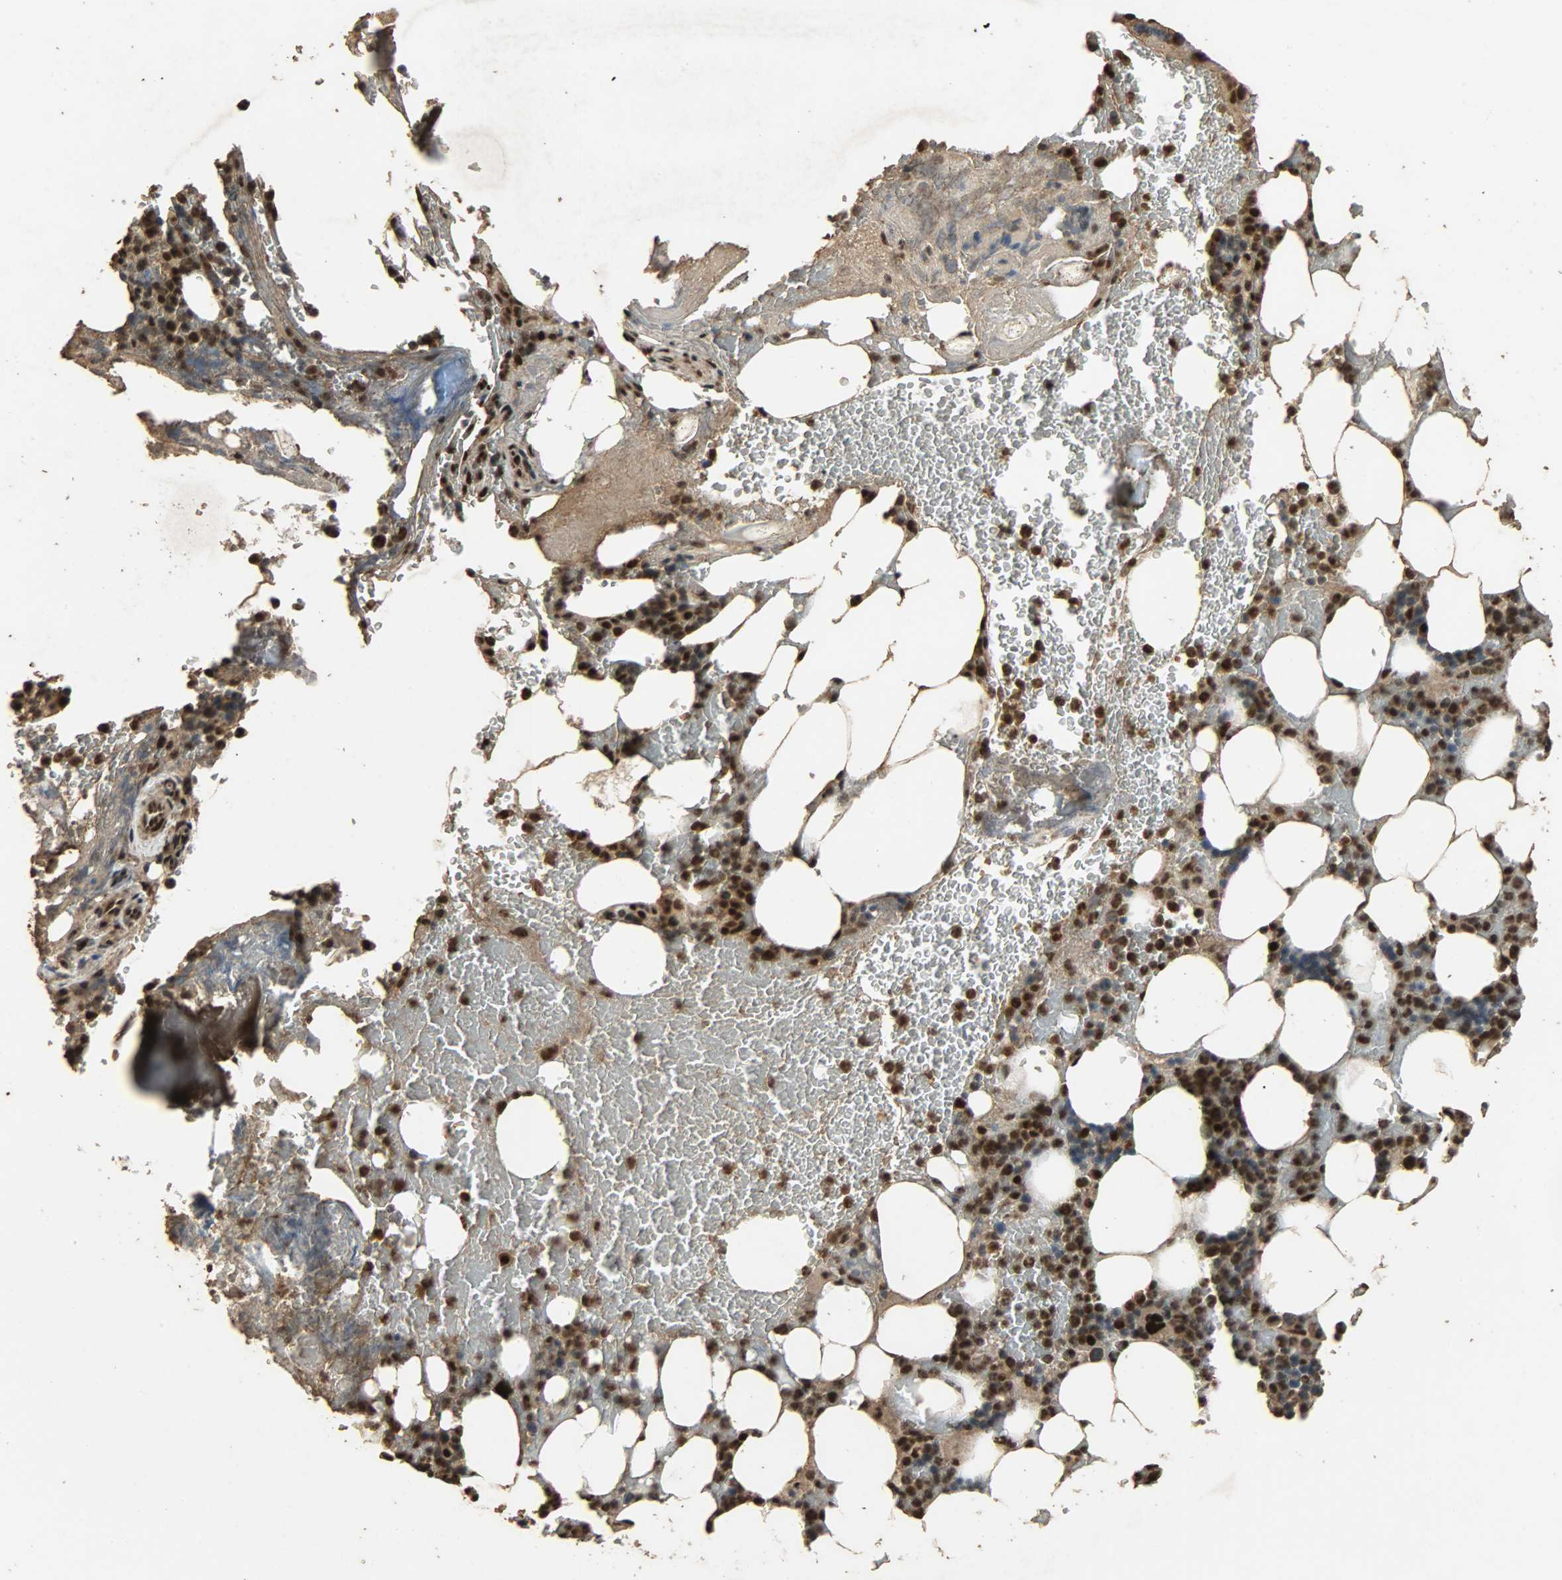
{"staining": {"intensity": "strong", "quantity": ">75%", "location": "nuclear"}, "tissue": "bone marrow", "cell_type": "Hematopoietic cells", "image_type": "normal", "snomed": [{"axis": "morphology", "description": "Normal tissue, NOS"}, {"axis": "topography", "description": "Bone marrow"}], "caption": "This histopathology image reveals immunohistochemistry staining of benign bone marrow, with high strong nuclear expression in approximately >75% of hematopoietic cells.", "gene": "CCNT2", "patient": {"sex": "female", "age": 73}}